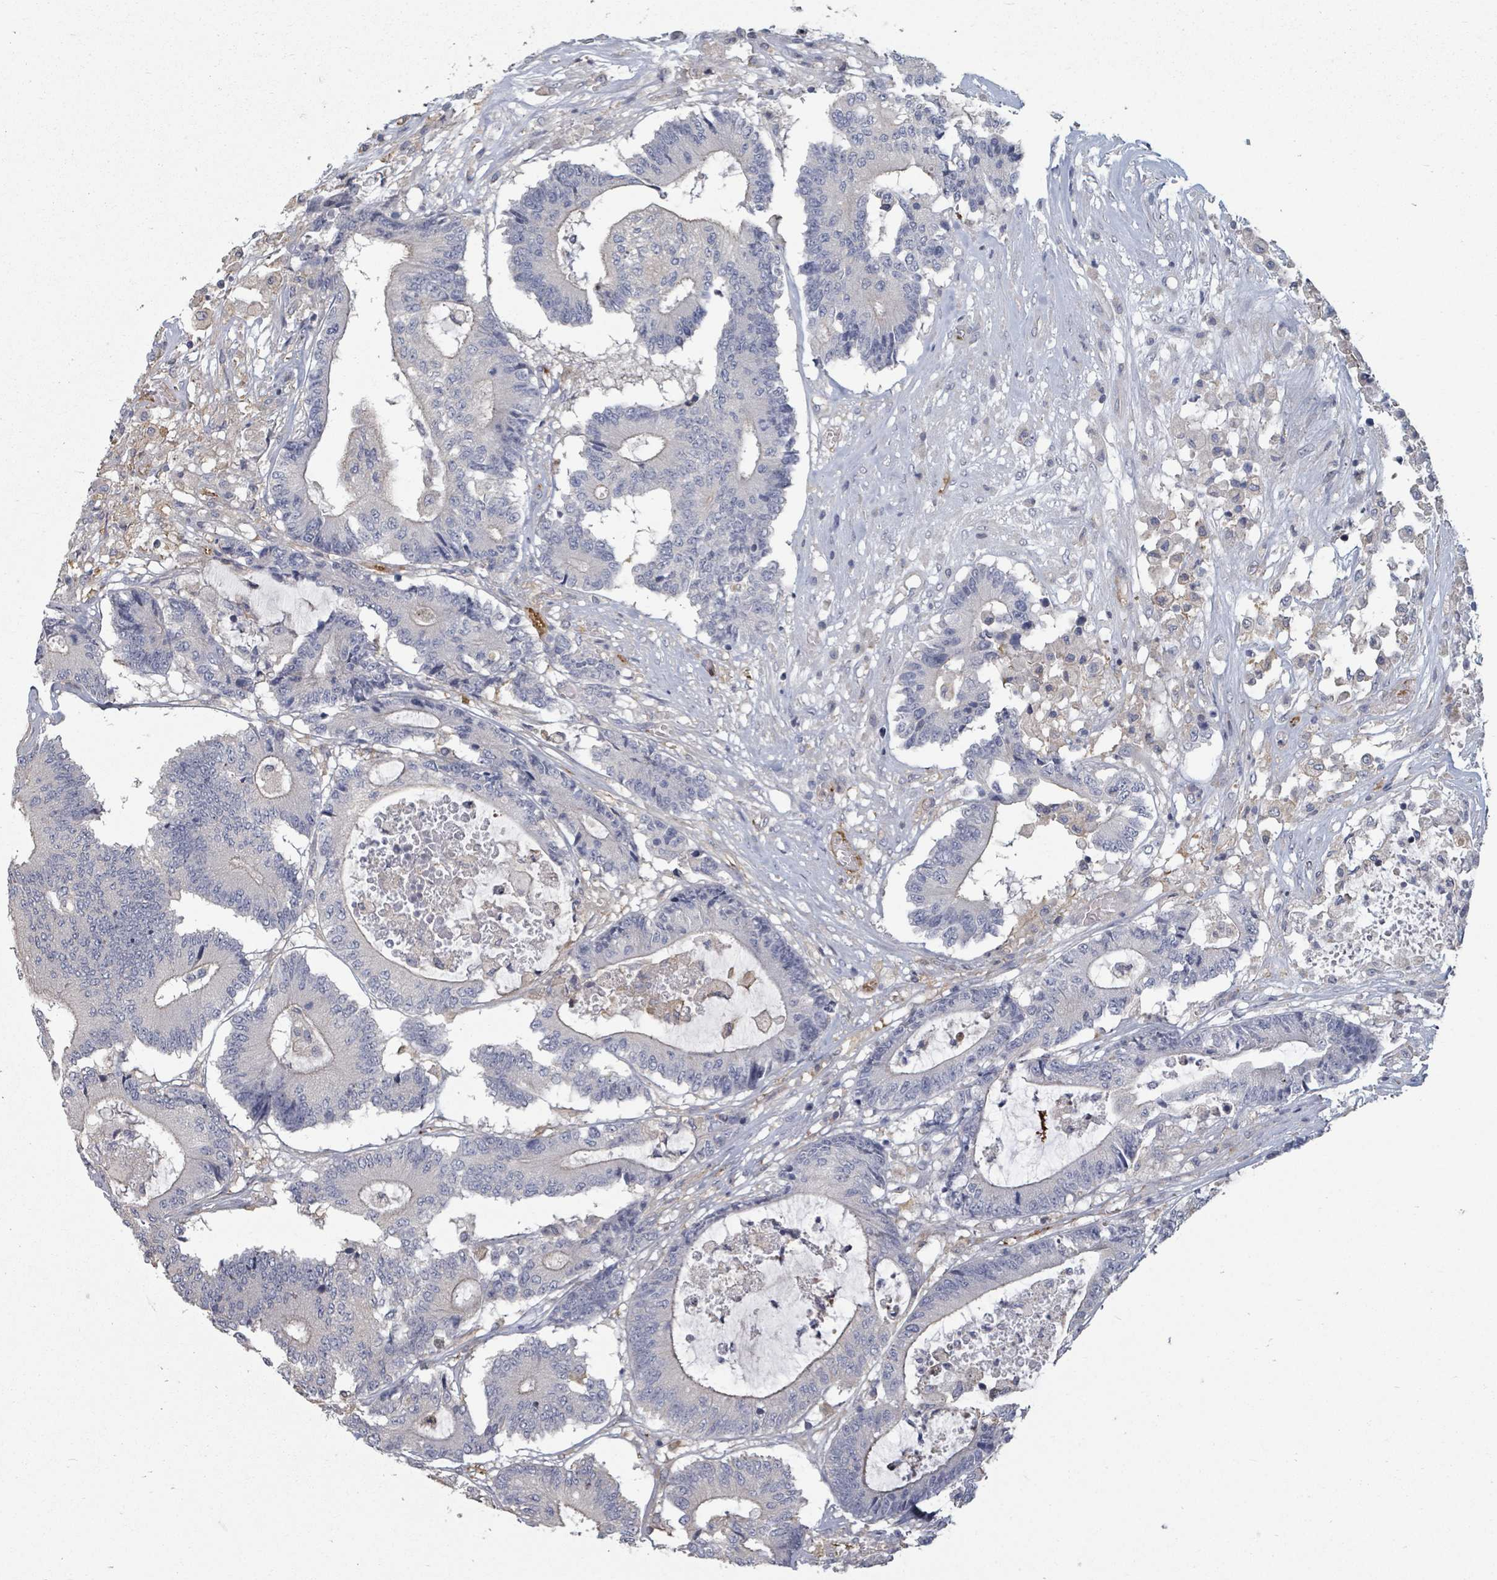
{"staining": {"intensity": "weak", "quantity": "<25%", "location": "cytoplasmic/membranous"}, "tissue": "colorectal cancer", "cell_type": "Tumor cells", "image_type": "cancer", "snomed": [{"axis": "morphology", "description": "Adenocarcinoma, NOS"}, {"axis": "topography", "description": "Colon"}], "caption": "An immunohistochemistry photomicrograph of colorectal adenocarcinoma is shown. There is no staining in tumor cells of colorectal adenocarcinoma.", "gene": "PLAUR", "patient": {"sex": "female", "age": 84}}